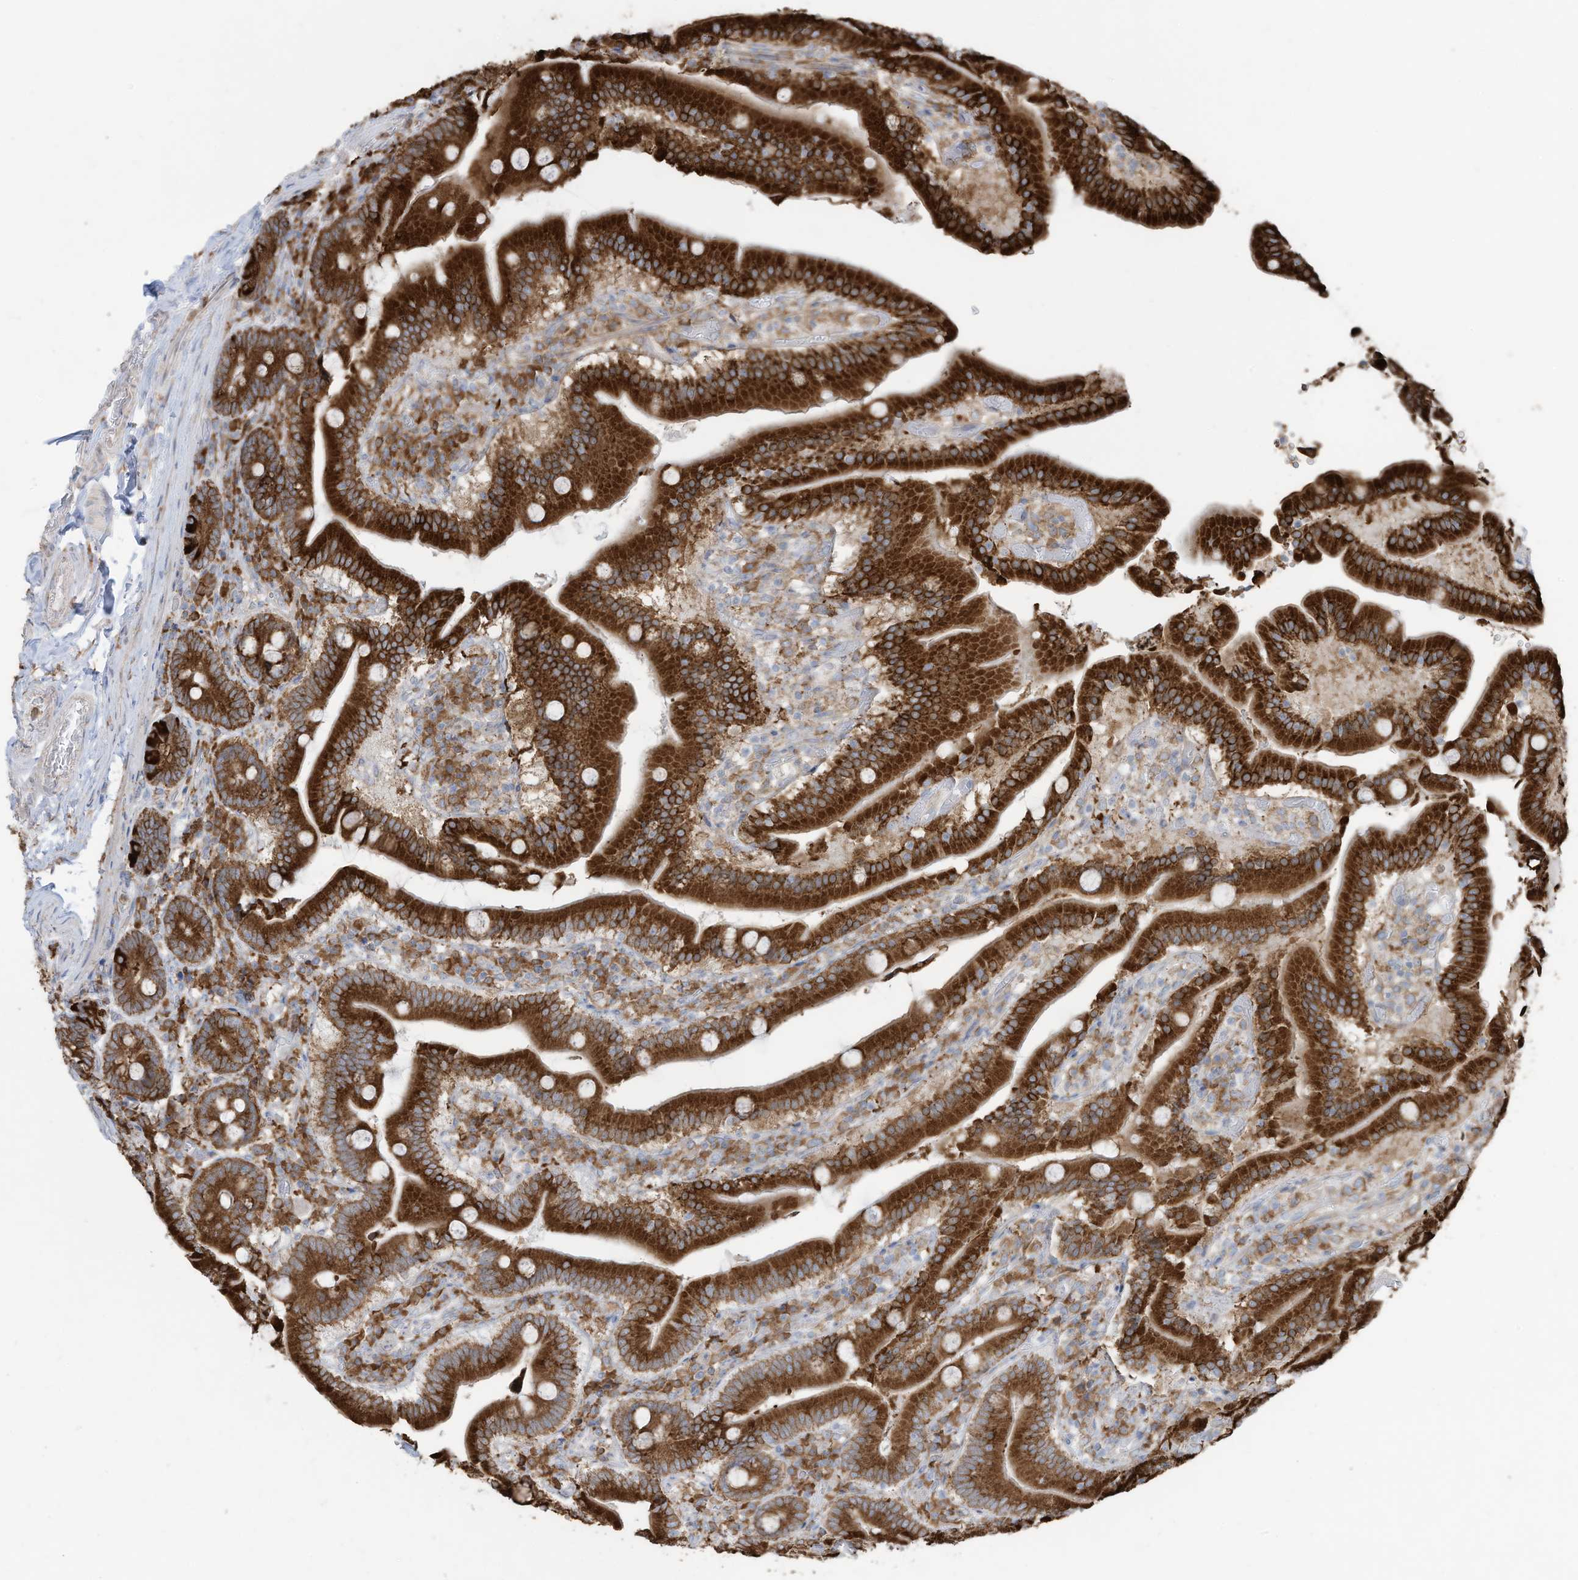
{"staining": {"intensity": "strong", "quantity": ">75%", "location": "cytoplasmic/membranous"}, "tissue": "duodenum", "cell_type": "Glandular cells", "image_type": "normal", "snomed": [{"axis": "morphology", "description": "Normal tissue, NOS"}, {"axis": "topography", "description": "Duodenum"}], "caption": "IHC micrograph of normal duodenum: duodenum stained using immunohistochemistry shows high levels of strong protein expression localized specifically in the cytoplasmic/membranous of glandular cells, appearing as a cytoplasmic/membranous brown color.", "gene": "ZNF354C", "patient": {"sex": "female", "age": 62}}